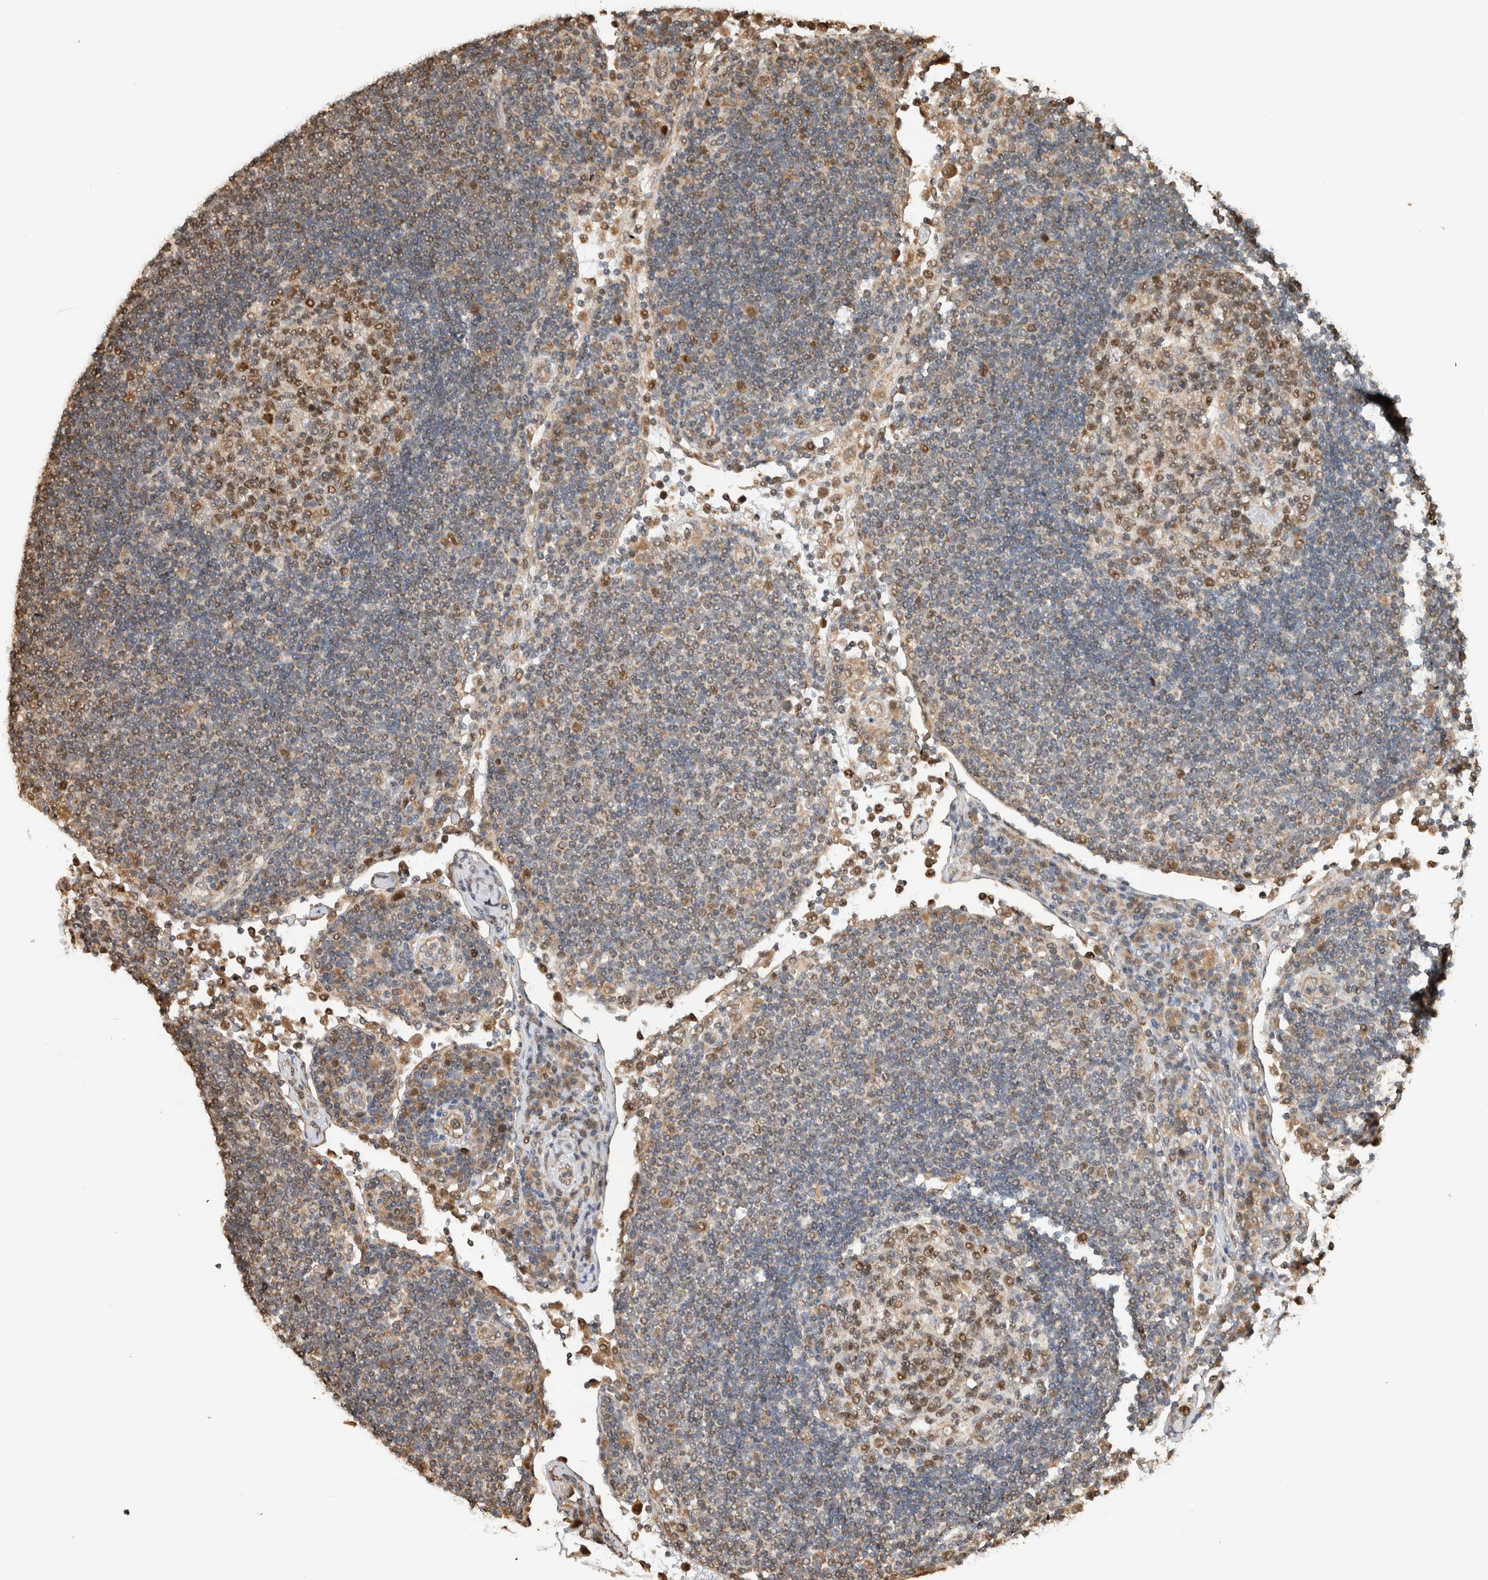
{"staining": {"intensity": "moderate", "quantity": "25%-75%", "location": "cytoplasmic/membranous,nuclear"}, "tissue": "lymph node", "cell_type": "Germinal center cells", "image_type": "normal", "snomed": [{"axis": "morphology", "description": "Normal tissue, NOS"}, {"axis": "topography", "description": "Lymph node"}], "caption": "Unremarkable lymph node was stained to show a protein in brown. There is medium levels of moderate cytoplasmic/membranous,nuclear expression in approximately 25%-75% of germinal center cells. The protein of interest is shown in brown color, while the nuclei are stained blue.", "gene": "GINS4", "patient": {"sex": "female", "age": 53}}